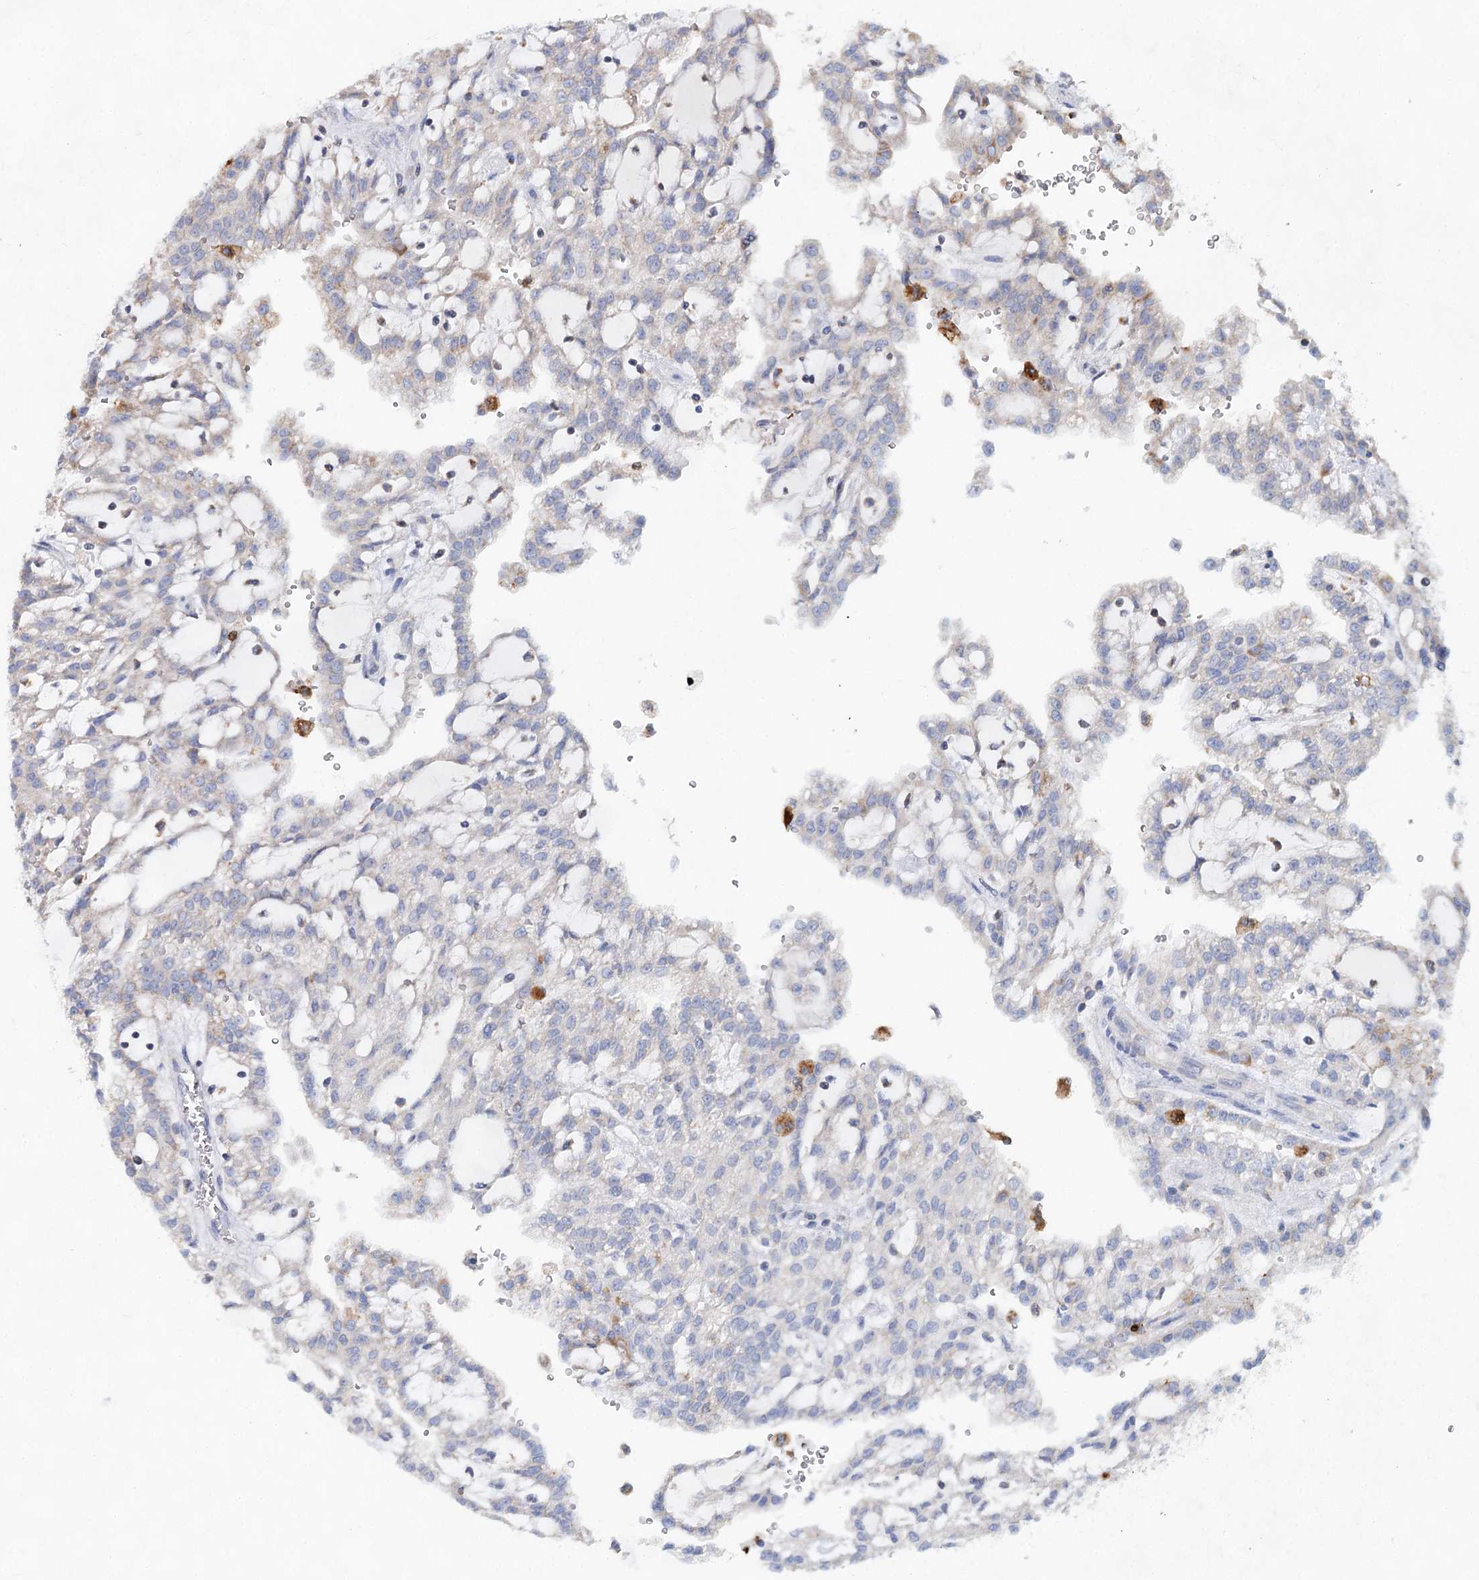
{"staining": {"intensity": "weak", "quantity": "<25%", "location": "cytoplasmic/membranous"}, "tissue": "renal cancer", "cell_type": "Tumor cells", "image_type": "cancer", "snomed": [{"axis": "morphology", "description": "Adenocarcinoma, NOS"}, {"axis": "topography", "description": "Kidney"}], "caption": "The histopathology image displays no significant positivity in tumor cells of renal cancer. (DAB (3,3'-diaminobenzidine) IHC with hematoxylin counter stain).", "gene": "XPO6", "patient": {"sex": "male", "age": 63}}